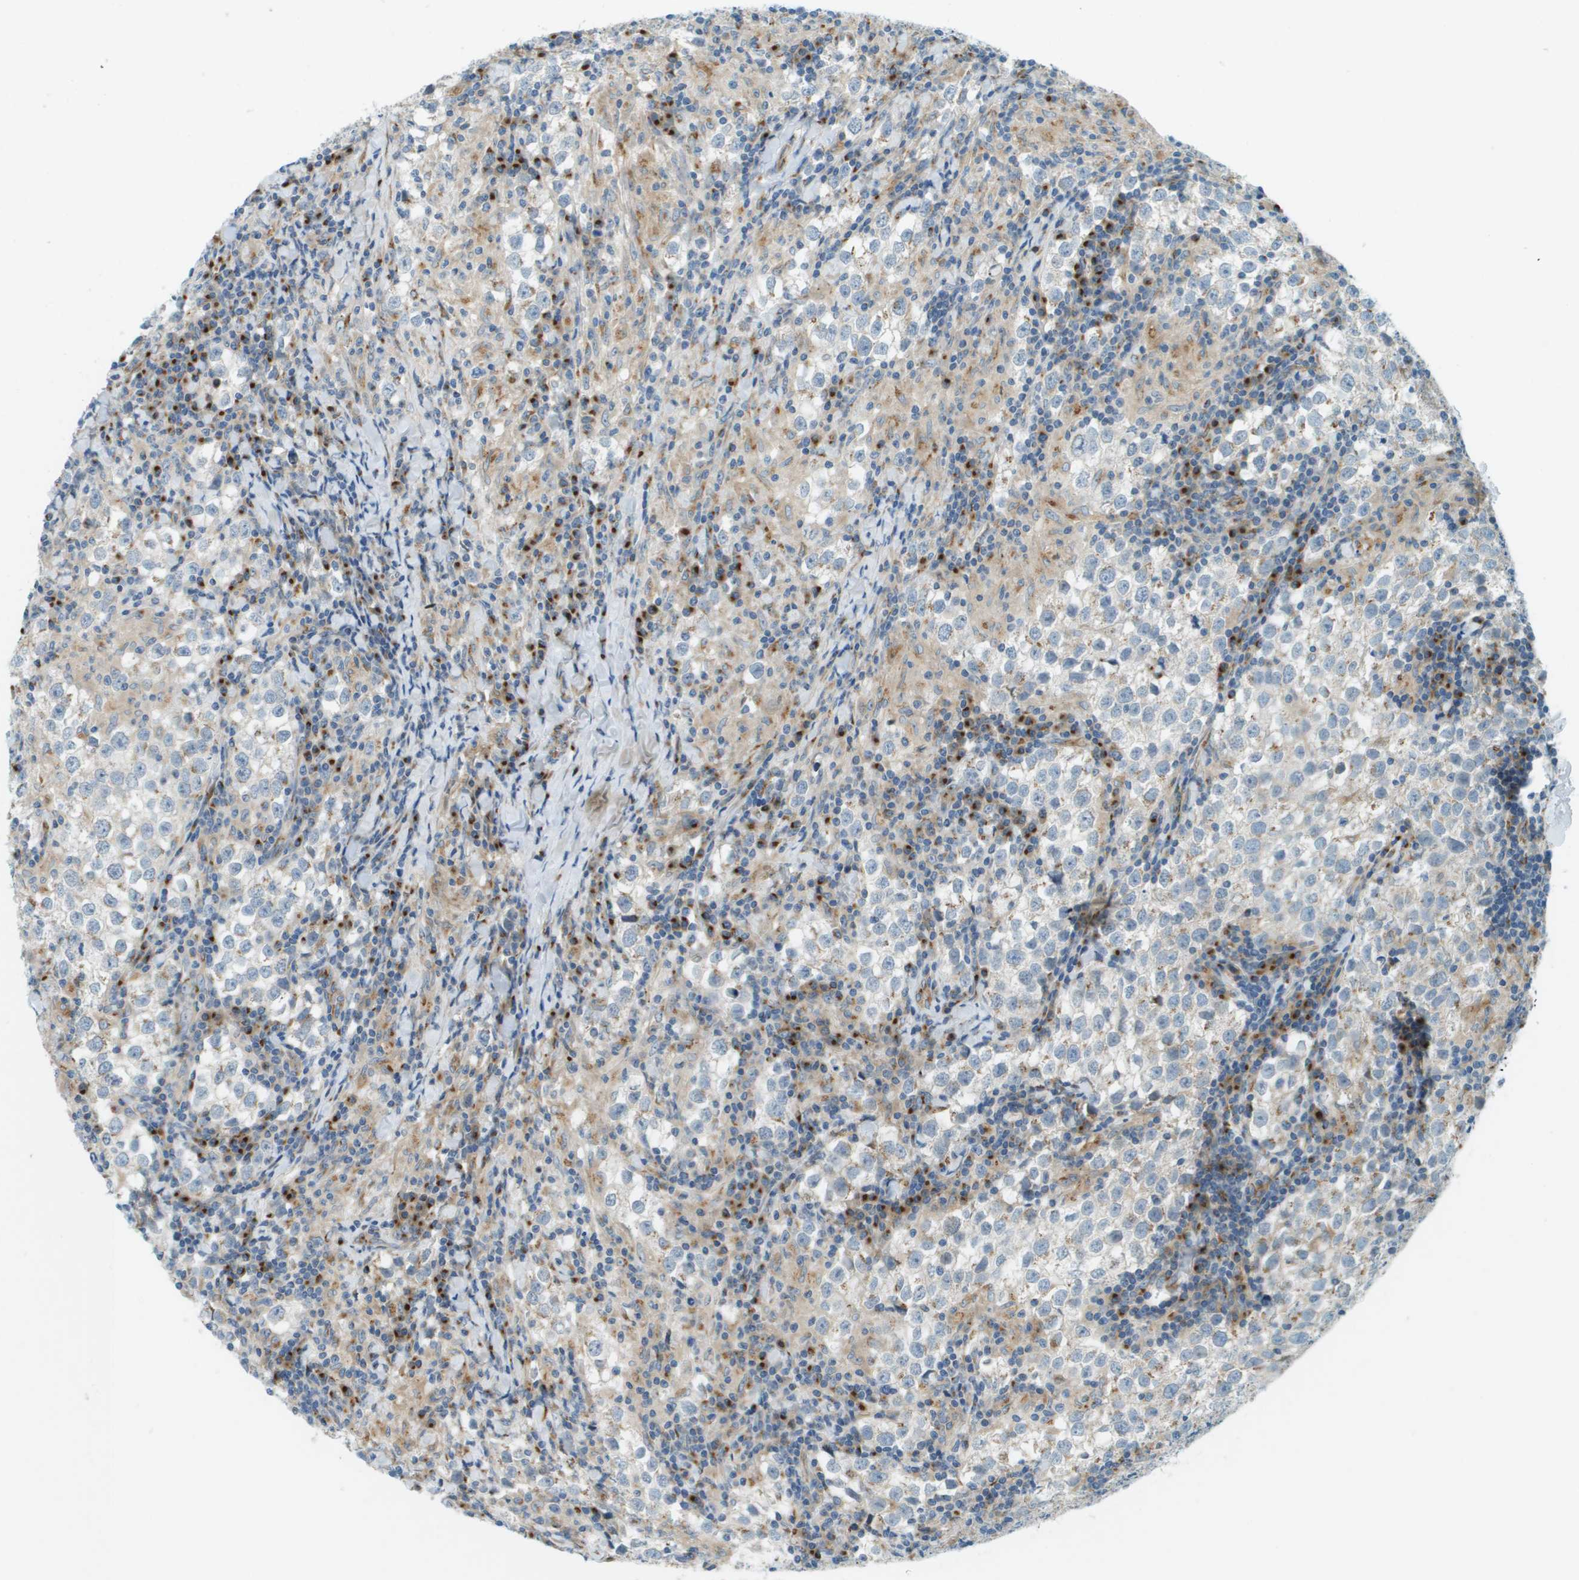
{"staining": {"intensity": "negative", "quantity": "none", "location": "none"}, "tissue": "testis cancer", "cell_type": "Tumor cells", "image_type": "cancer", "snomed": [{"axis": "morphology", "description": "Seminoma, NOS"}, {"axis": "morphology", "description": "Carcinoma, Embryonal, NOS"}, {"axis": "topography", "description": "Testis"}], "caption": "The micrograph exhibits no significant positivity in tumor cells of testis cancer.", "gene": "ACBD3", "patient": {"sex": "male", "age": 36}}